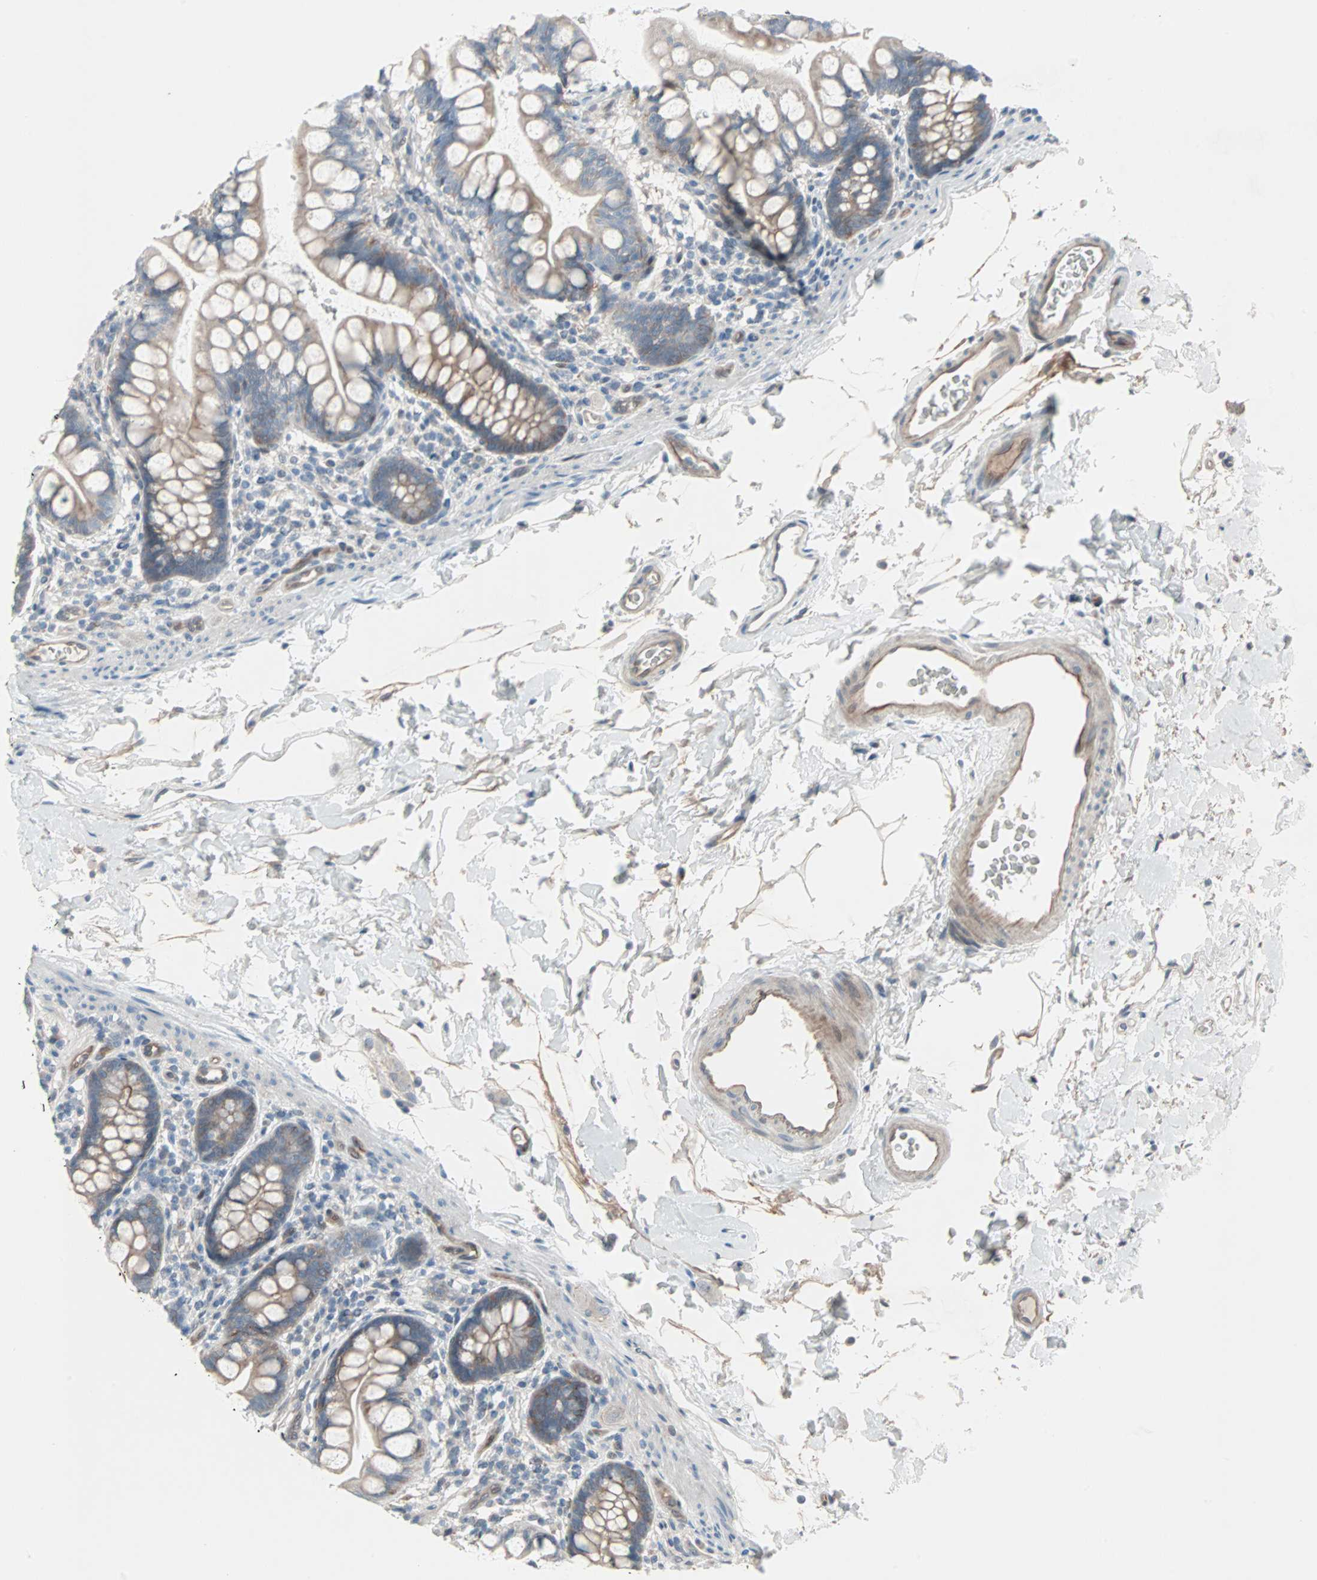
{"staining": {"intensity": "moderate", "quantity": "<25%", "location": "cytoplasmic/membranous"}, "tissue": "small intestine", "cell_type": "Glandular cells", "image_type": "normal", "snomed": [{"axis": "morphology", "description": "Normal tissue, NOS"}, {"axis": "topography", "description": "Small intestine"}], "caption": "Brown immunohistochemical staining in benign small intestine displays moderate cytoplasmic/membranous expression in approximately <25% of glandular cells.", "gene": "CAND2", "patient": {"sex": "female", "age": 58}}